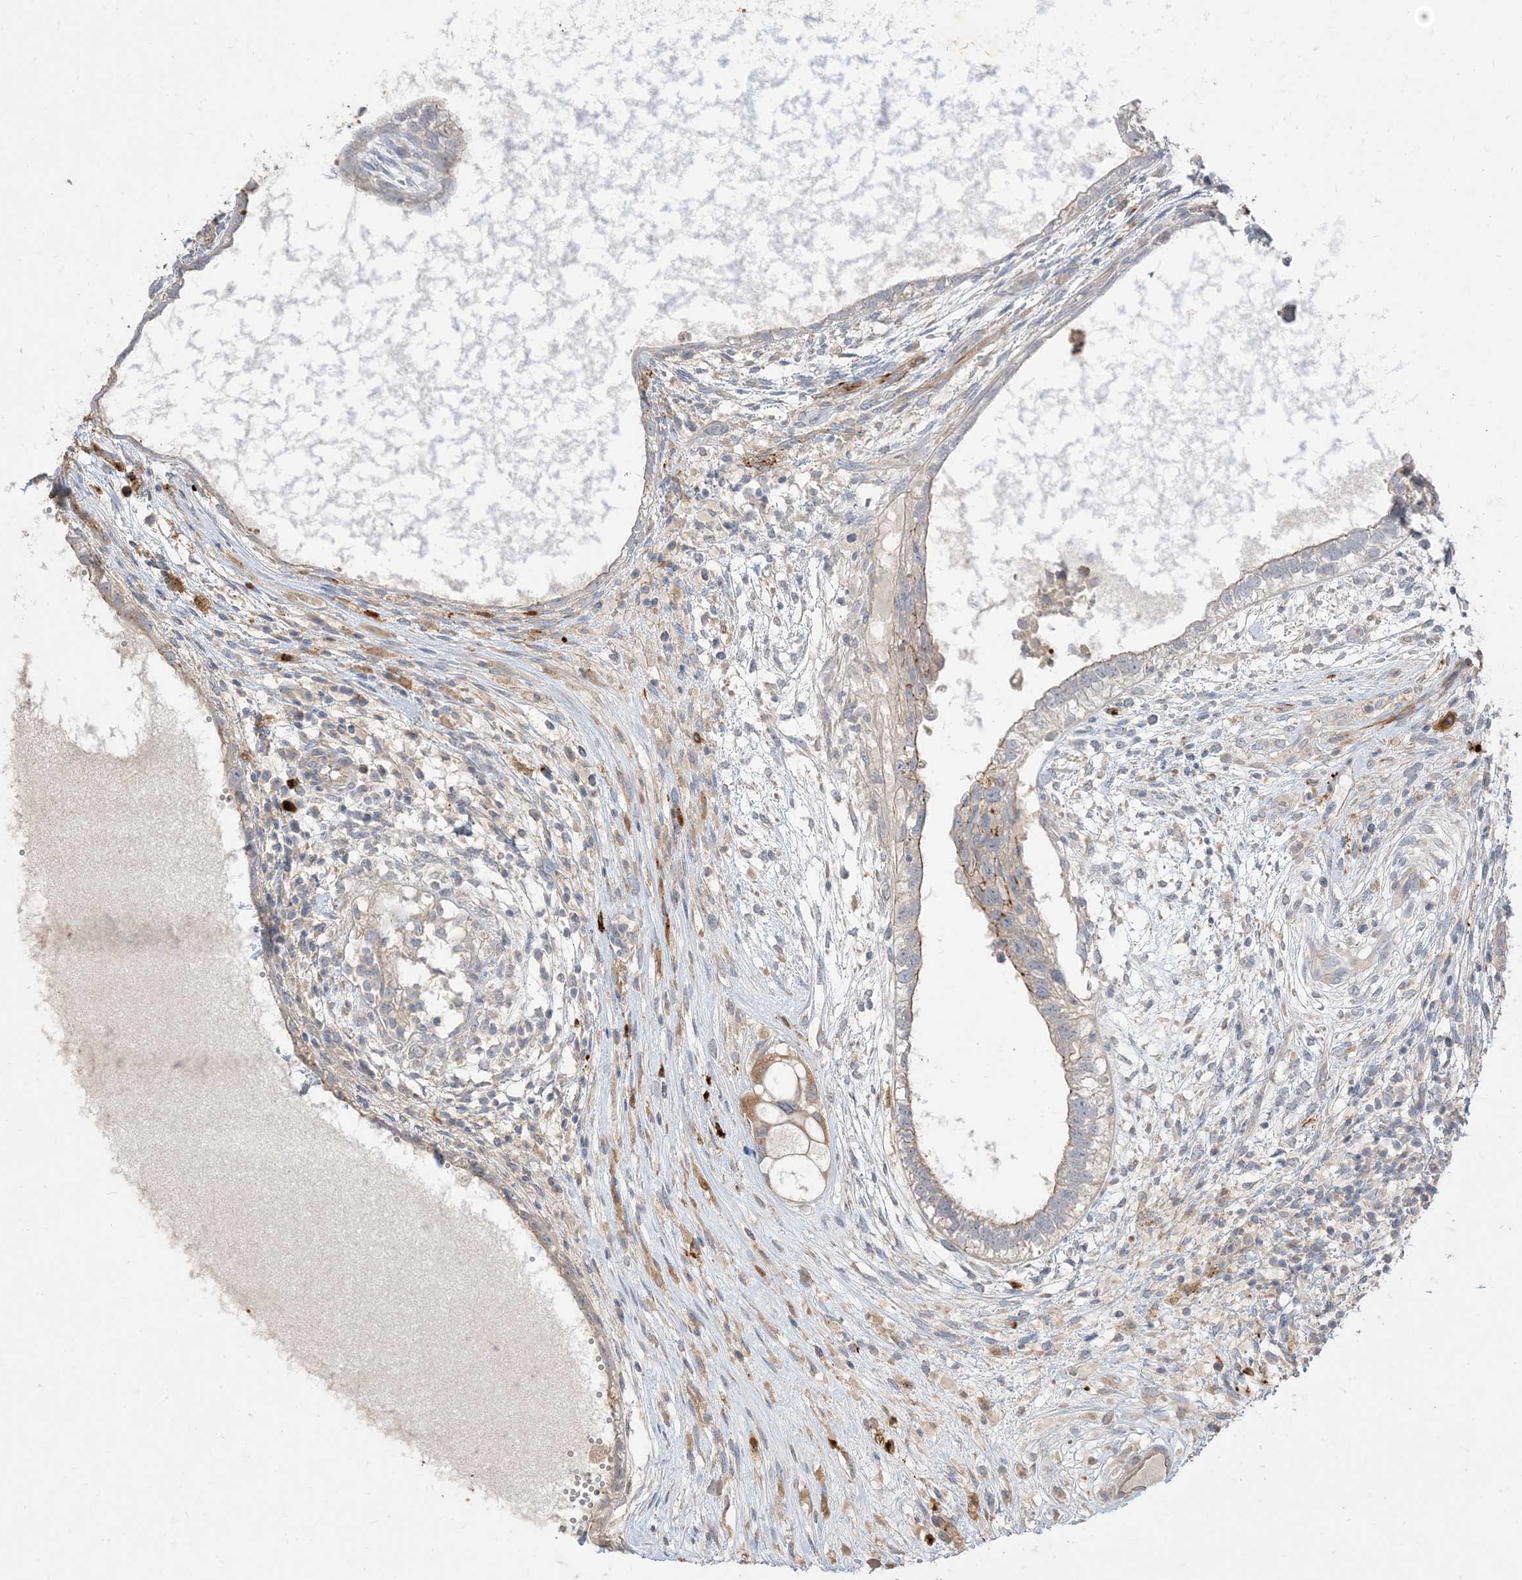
{"staining": {"intensity": "weak", "quantity": "<25%", "location": "cytoplasmic/membranous"}, "tissue": "testis cancer", "cell_type": "Tumor cells", "image_type": "cancer", "snomed": [{"axis": "morphology", "description": "Carcinoma, Embryonal, NOS"}, {"axis": "topography", "description": "Testis"}], "caption": "An IHC micrograph of testis embryonal carcinoma is shown. There is no staining in tumor cells of testis embryonal carcinoma.", "gene": "RNF175", "patient": {"sex": "male", "age": 26}}